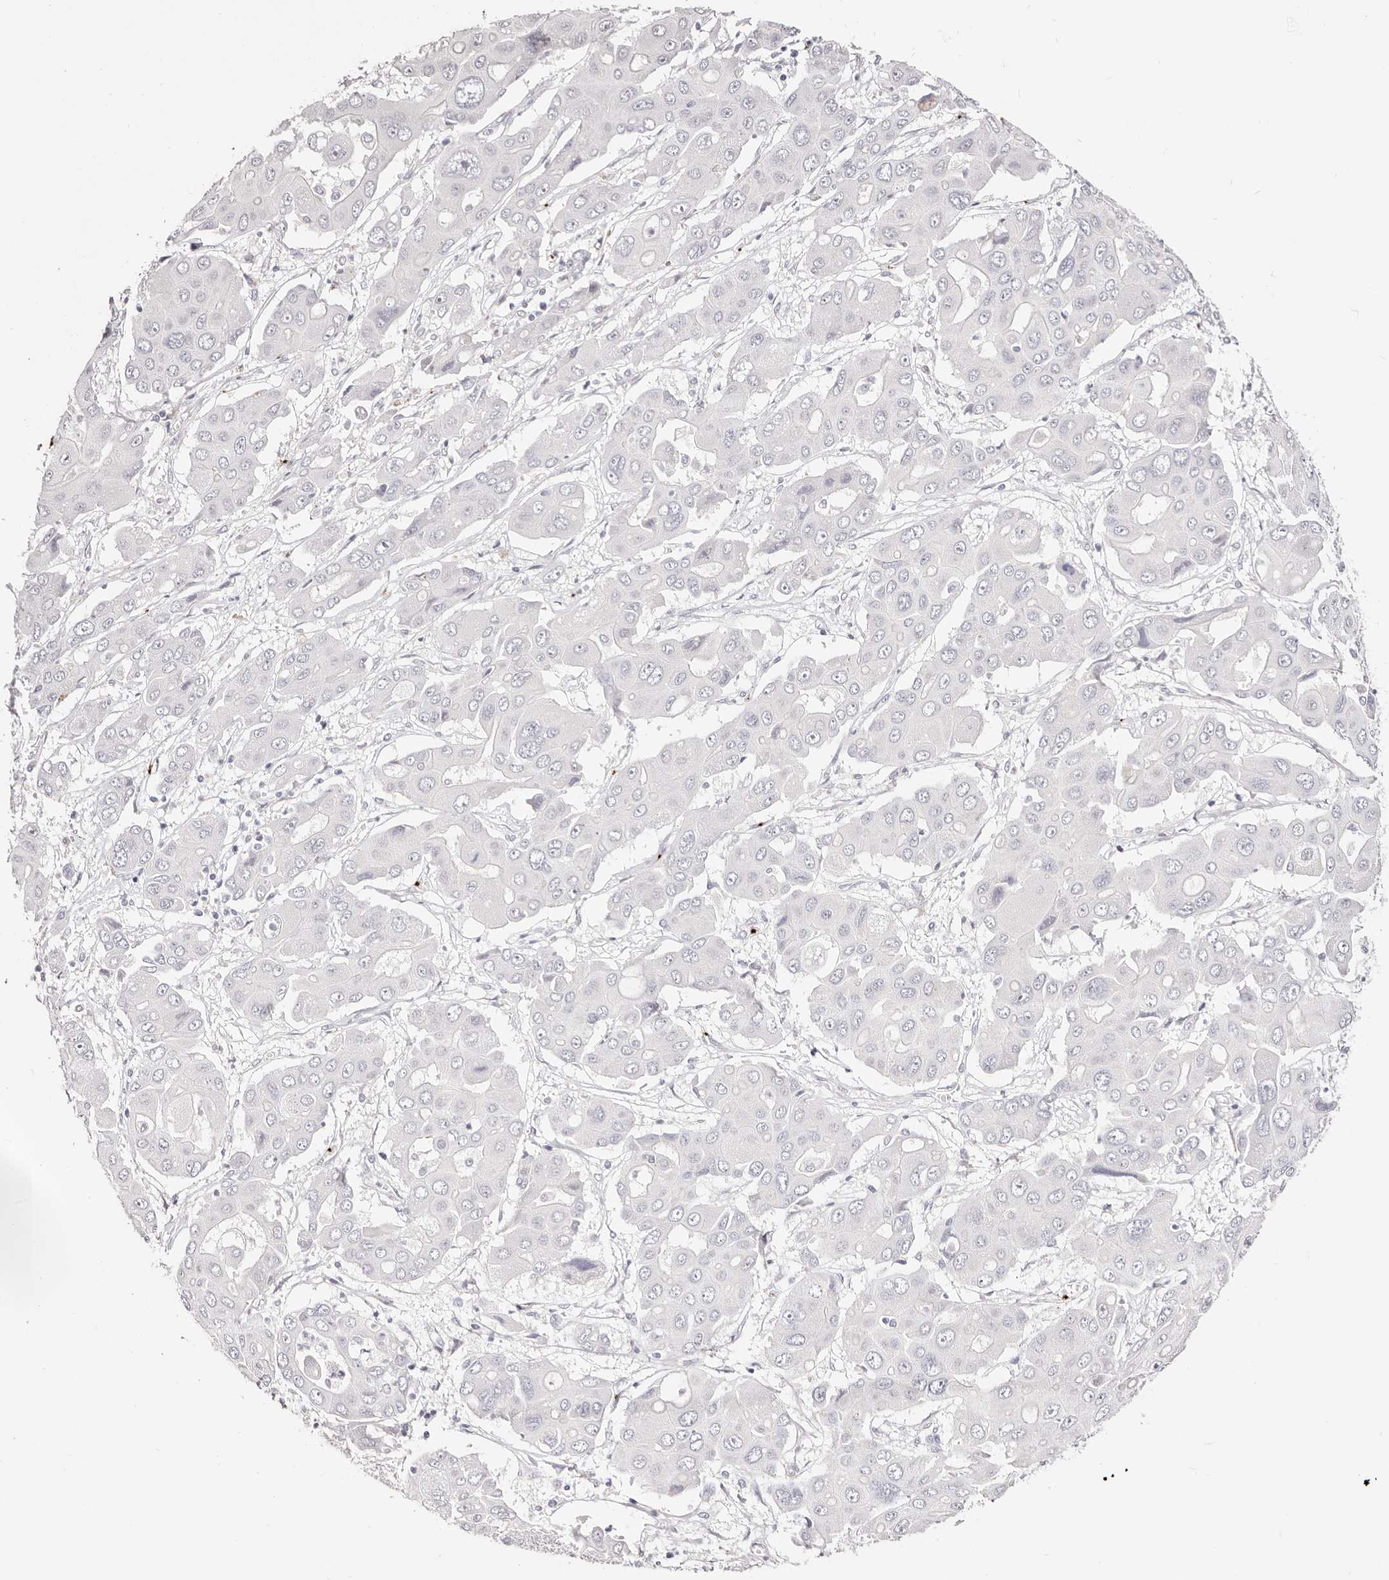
{"staining": {"intensity": "negative", "quantity": "none", "location": "none"}, "tissue": "liver cancer", "cell_type": "Tumor cells", "image_type": "cancer", "snomed": [{"axis": "morphology", "description": "Cholangiocarcinoma"}, {"axis": "topography", "description": "Liver"}], "caption": "This image is of liver cancer (cholangiocarcinoma) stained with IHC to label a protein in brown with the nuclei are counter-stained blue. There is no expression in tumor cells.", "gene": "PF4", "patient": {"sex": "male", "age": 67}}